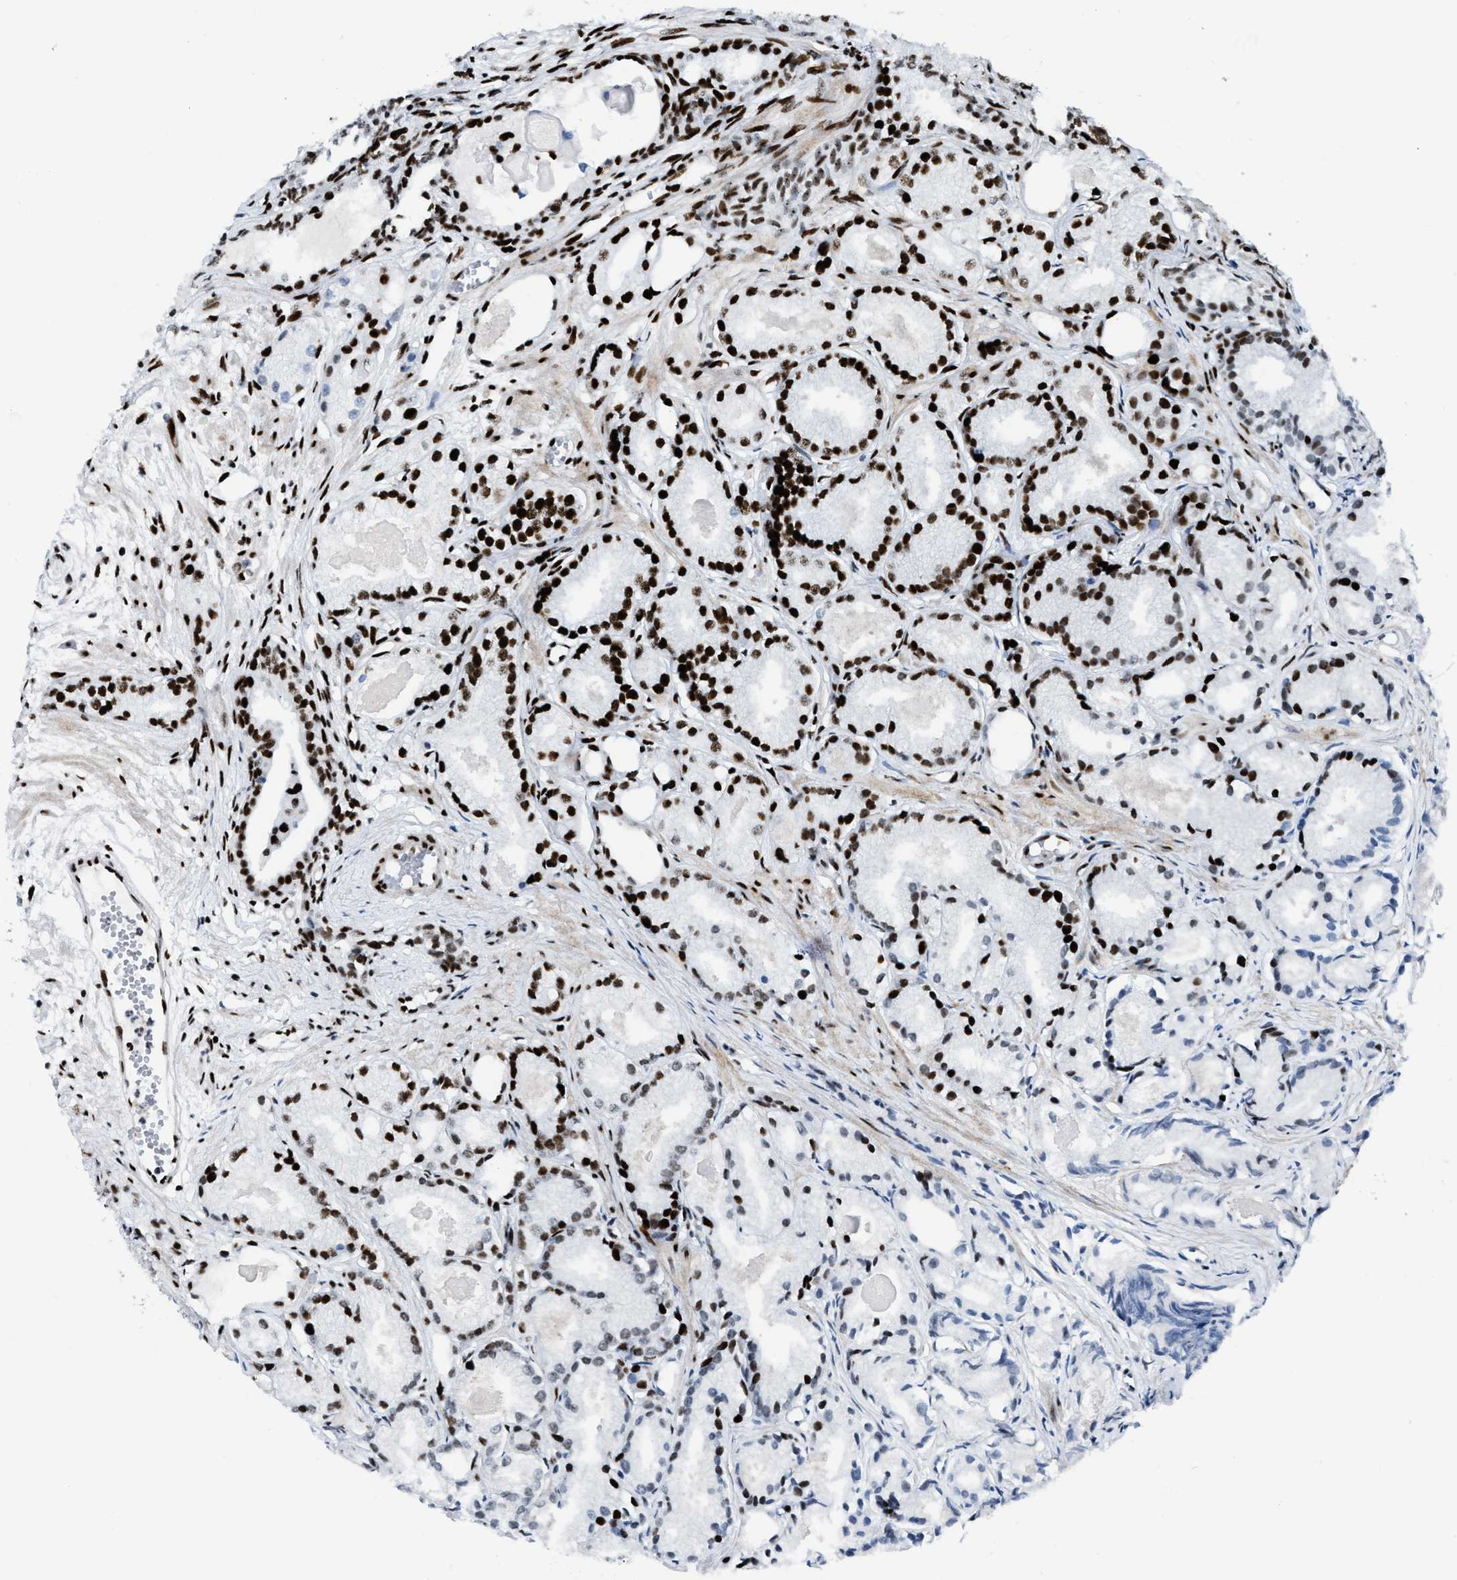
{"staining": {"intensity": "strong", "quantity": ">75%", "location": "nuclear"}, "tissue": "prostate cancer", "cell_type": "Tumor cells", "image_type": "cancer", "snomed": [{"axis": "morphology", "description": "Adenocarcinoma, Low grade"}, {"axis": "topography", "description": "Prostate"}], "caption": "Low-grade adenocarcinoma (prostate) was stained to show a protein in brown. There is high levels of strong nuclear expression in about >75% of tumor cells.", "gene": "NONO", "patient": {"sex": "male", "age": 72}}